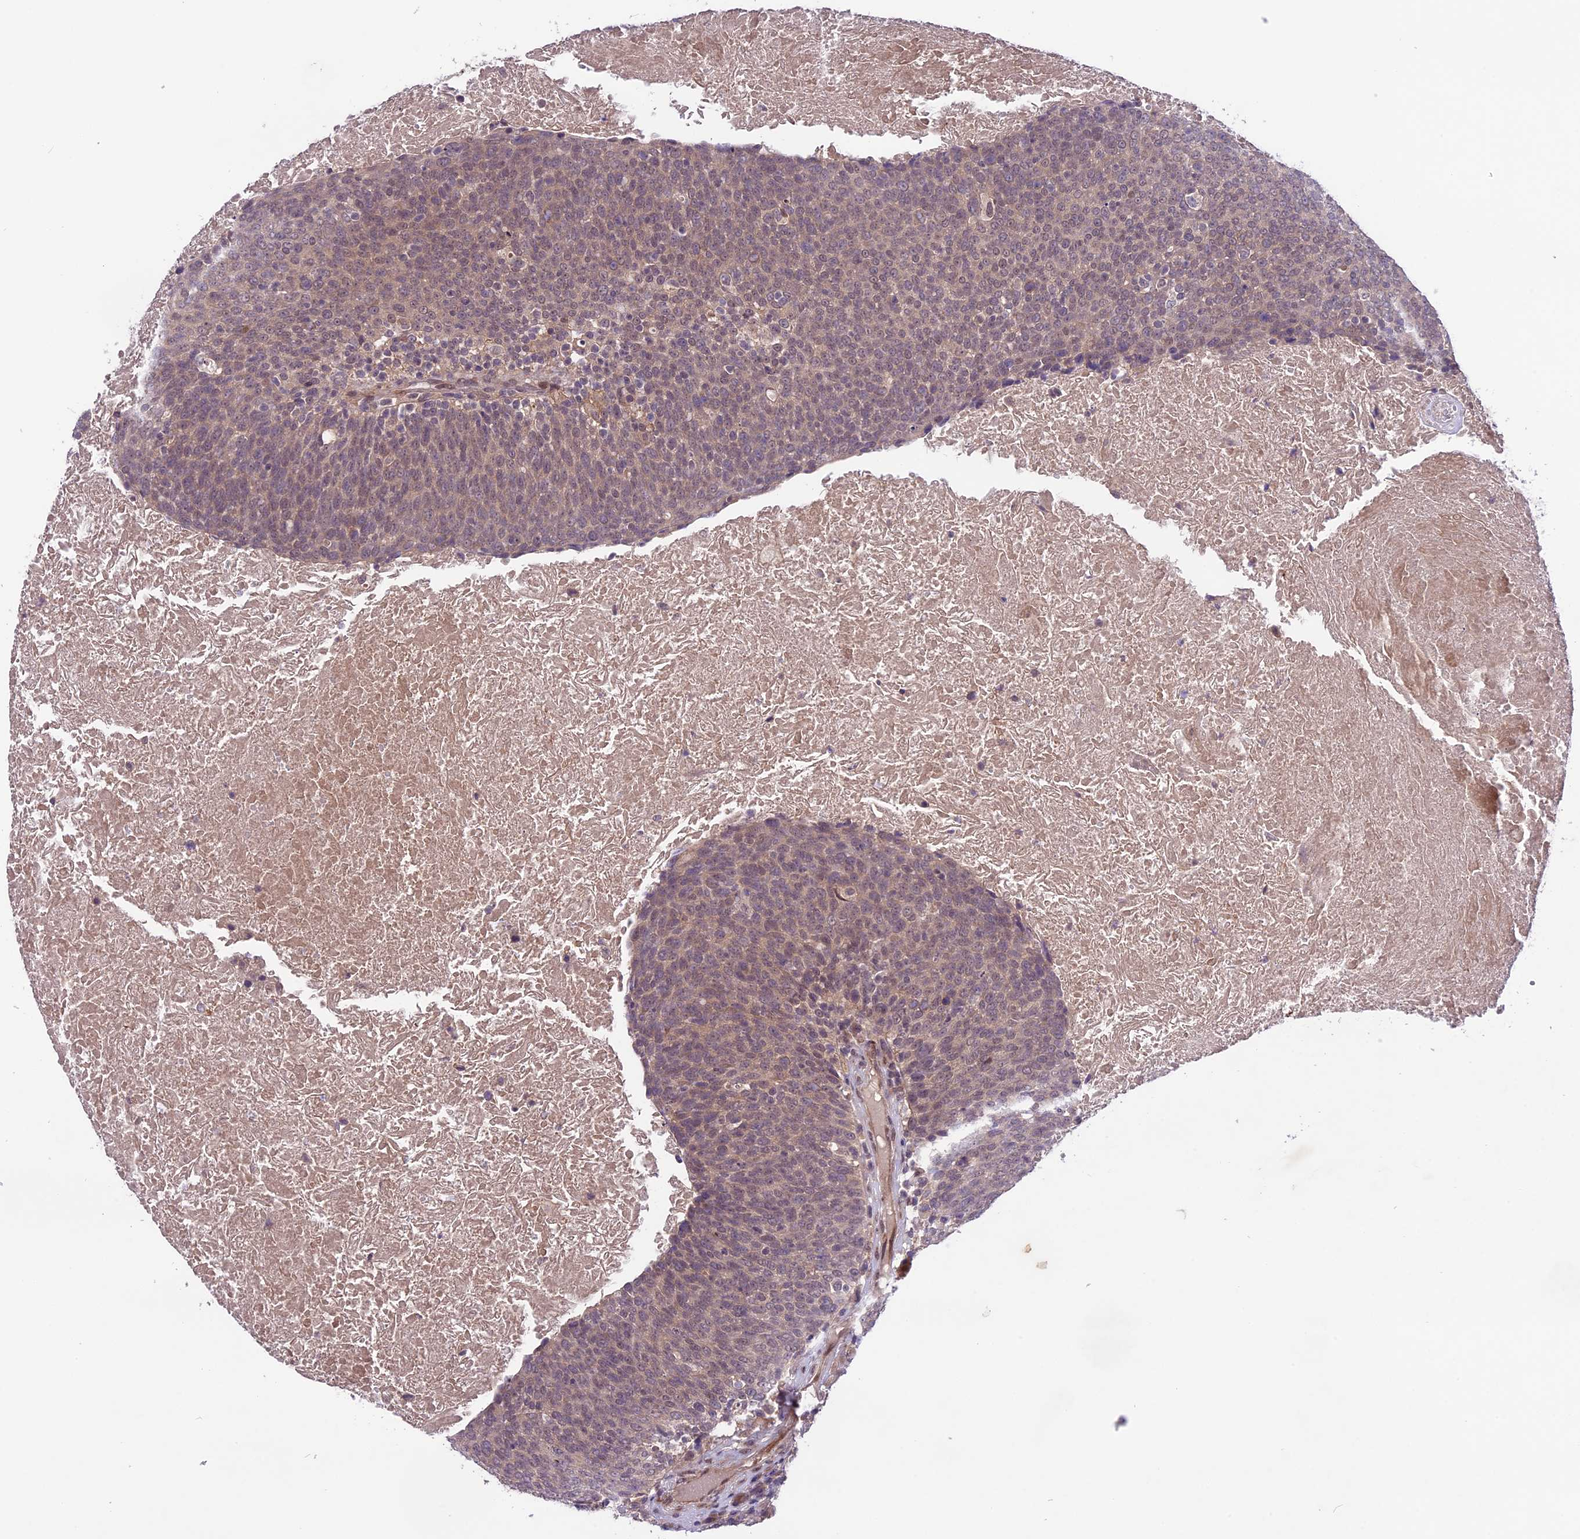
{"staining": {"intensity": "weak", "quantity": ">75%", "location": "cytoplasmic/membranous,nuclear"}, "tissue": "head and neck cancer", "cell_type": "Tumor cells", "image_type": "cancer", "snomed": [{"axis": "morphology", "description": "Squamous cell carcinoma, NOS"}, {"axis": "morphology", "description": "Squamous cell carcinoma, metastatic, NOS"}, {"axis": "topography", "description": "Lymph node"}, {"axis": "topography", "description": "Head-Neck"}], "caption": "DAB immunohistochemical staining of human head and neck cancer demonstrates weak cytoplasmic/membranous and nuclear protein staining in about >75% of tumor cells.", "gene": "SPRED1", "patient": {"sex": "male", "age": 62}}